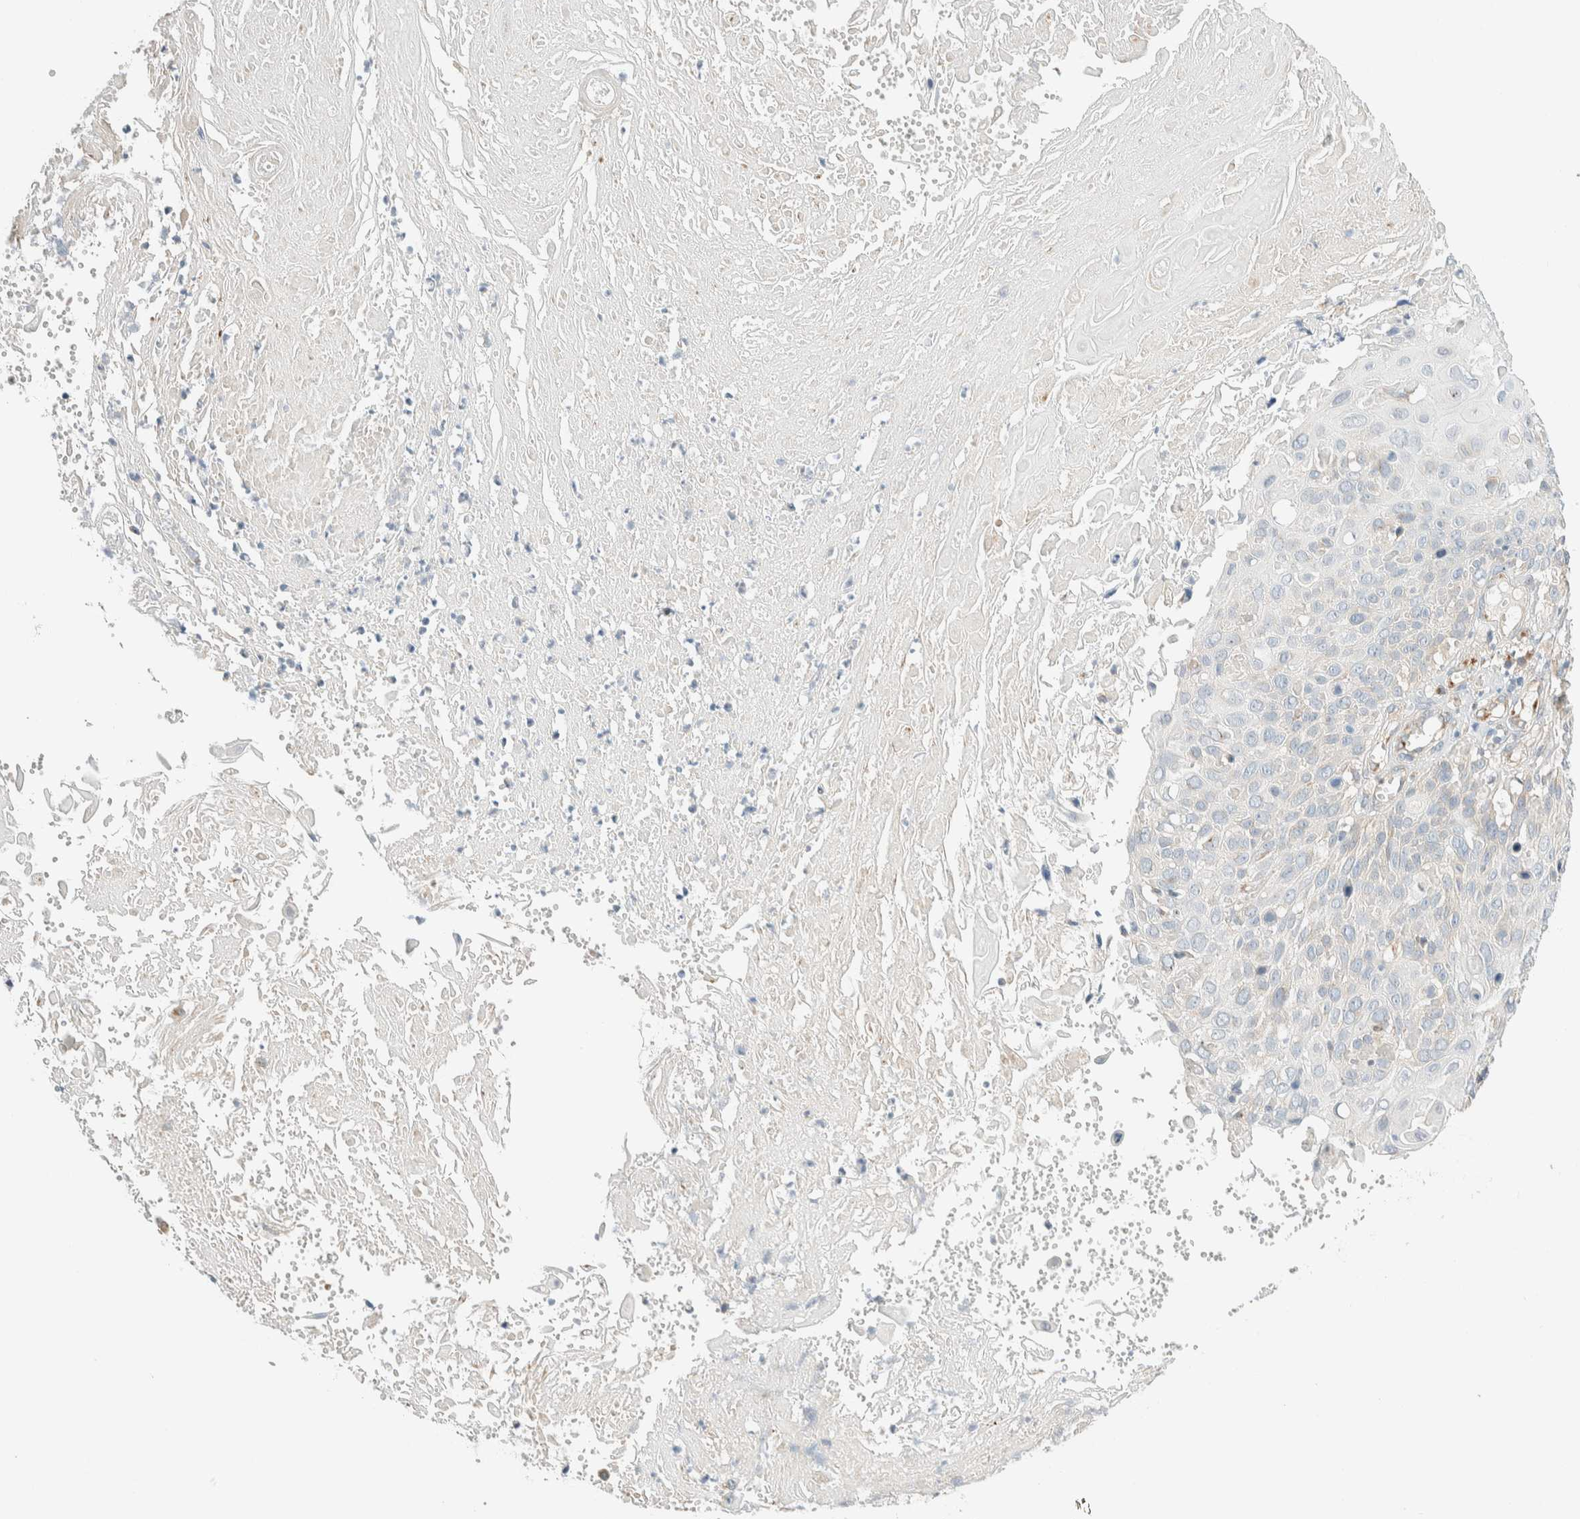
{"staining": {"intensity": "negative", "quantity": "none", "location": "none"}, "tissue": "cervical cancer", "cell_type": "Tumor cells", "image_type": "cancer", "snomed": [{"axis": "morphology", "description": "Squamous cell carcinoma, NOS"}, {"axis": "topography", "description": "Cervix"}], "caption": "Cervical cancer was stained to show a protein in brown. There is no significant expression in tumor cells. Nuclei are stained in blue.", "gene": "TMEM184B", "patient": {"sex": "female", "age": 74}}